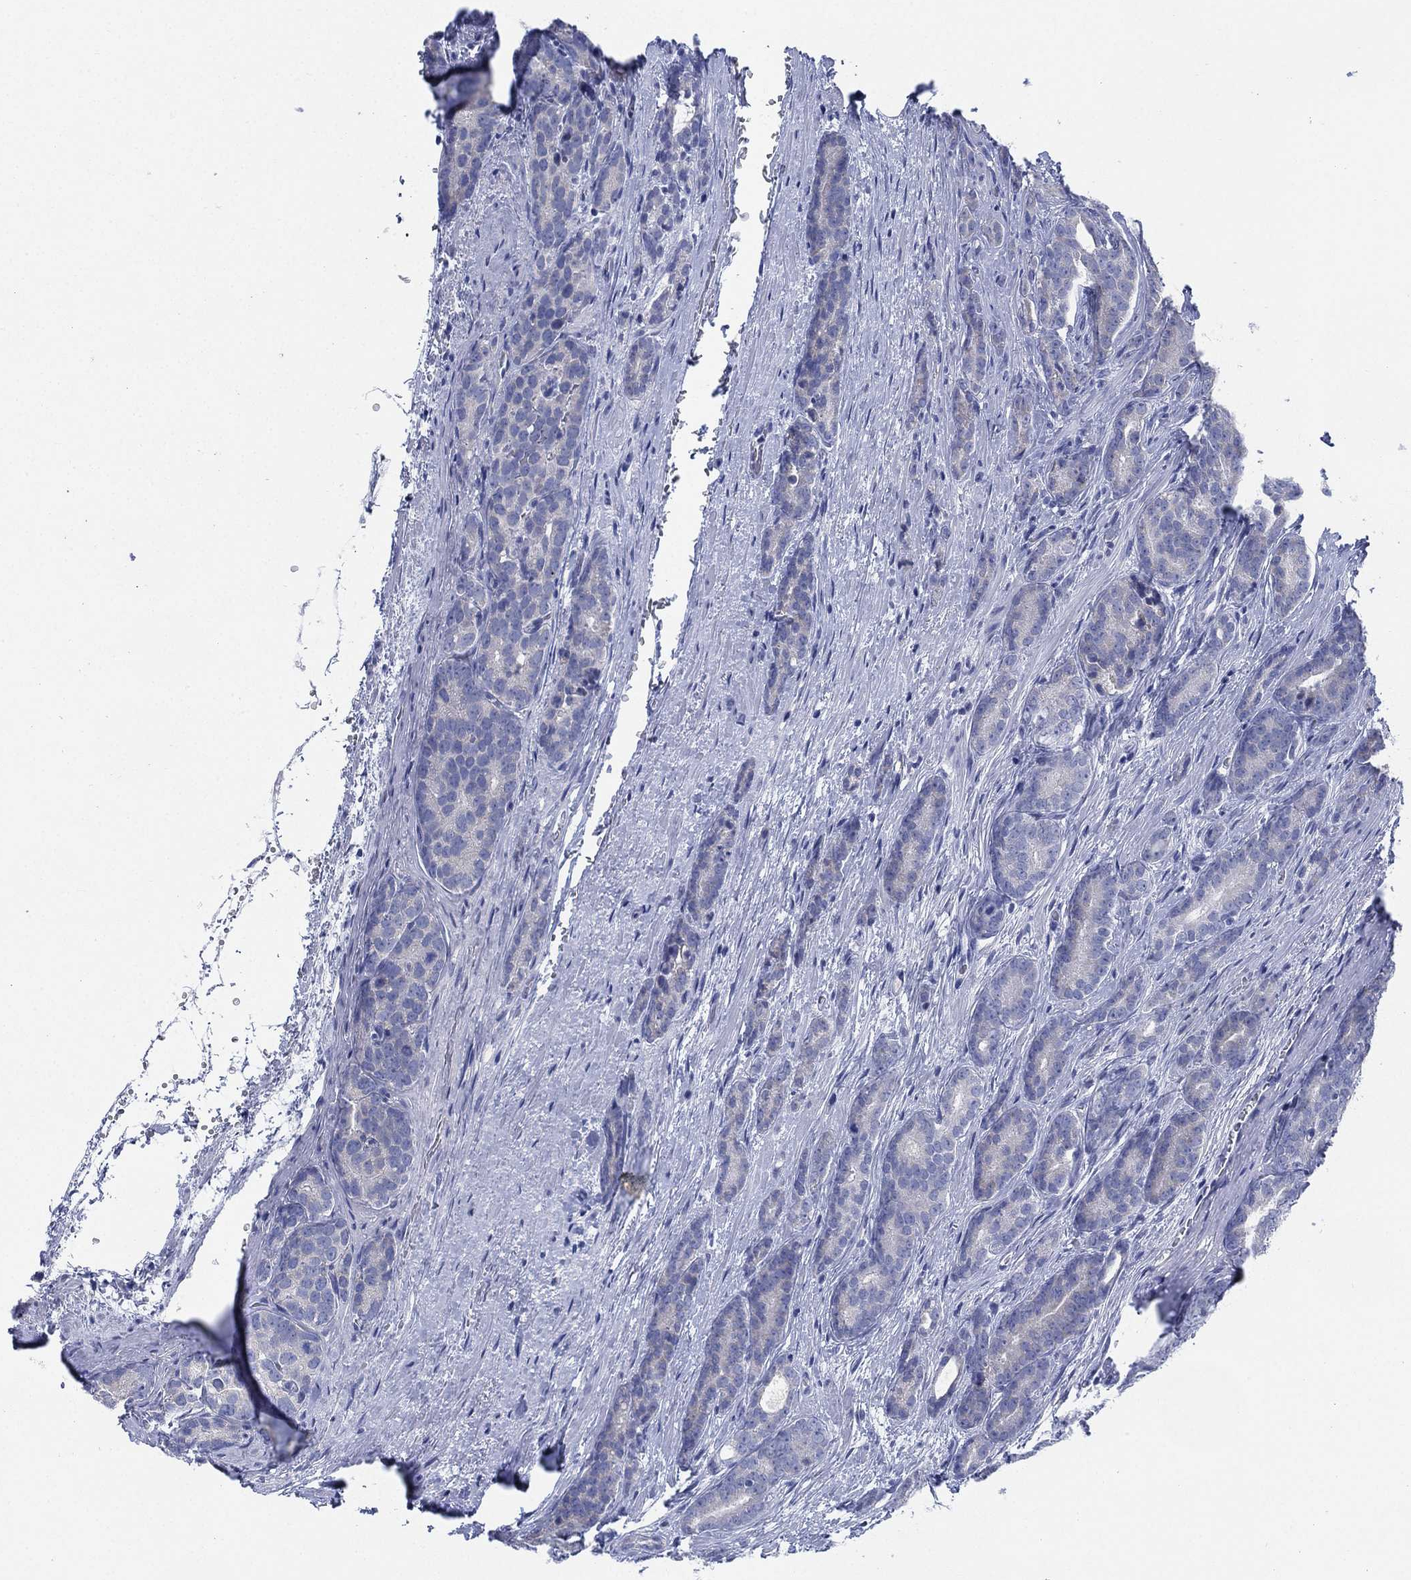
{"staining": {"intensity": "negative", "quantity": "none", "location": "none"}, "tissue": "prostate cancer", "cell_type": "Tumor cells", "image_type": "cancer", "snomed": [{"axis": "morphology", "description": "Adenocarcinoma, NOS"}, {"axis": "topography", "description": "Prostate"}], "caption": "An immunohistochemistry photomicrograph of prostate cancer is shown. There is no staining in tumor cells of prostate cancer.", "gene": "ADAD2", "patient": {"sex": "male", "age": 71}}